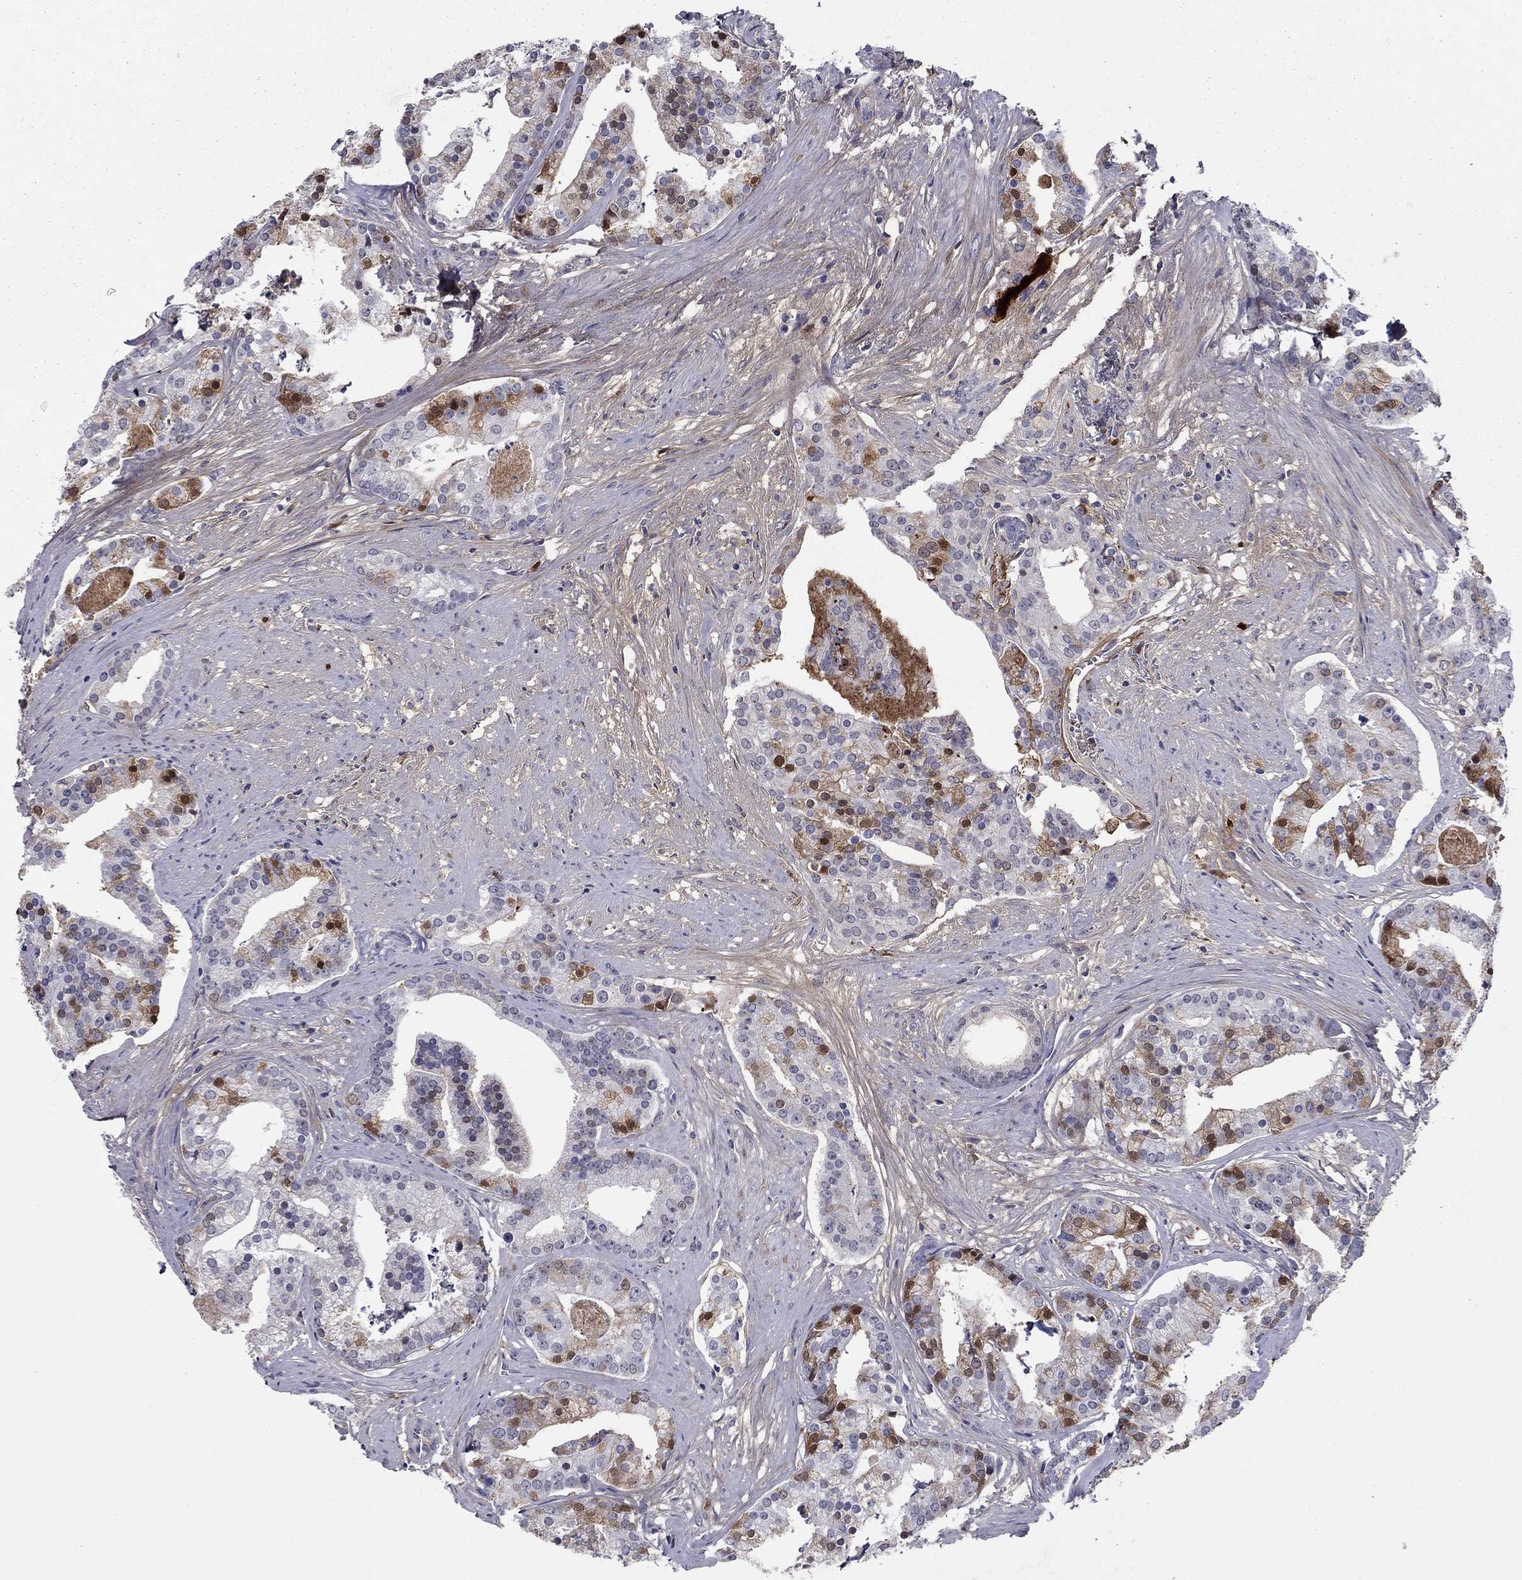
{"staining": {"intensity": "moderate", "quantity": "<25%", "location": "cytoplasmic/membranous,nuclear"}, "tissue": "prostate cancer", "cell_type": "Tumor cells", "image_type": "cancer", "snomed": [{"axis": "morphology", "description": "Adenocarcinoma, NOS"}, {"axis": "topography", "description": "Prostate and seminal vesicle, NOS"}, {"axis": "topography", "description": "Prostate"}], "caption": "Brown immunohistochemical staining in prostate cancer (adenocarcinoma) displays moderate cytoplasmic/membranous and nuclear staining in approximately <25% of tumor cells.", "gene": "HPX", "patient": {"sex": "male", "age": 44}}